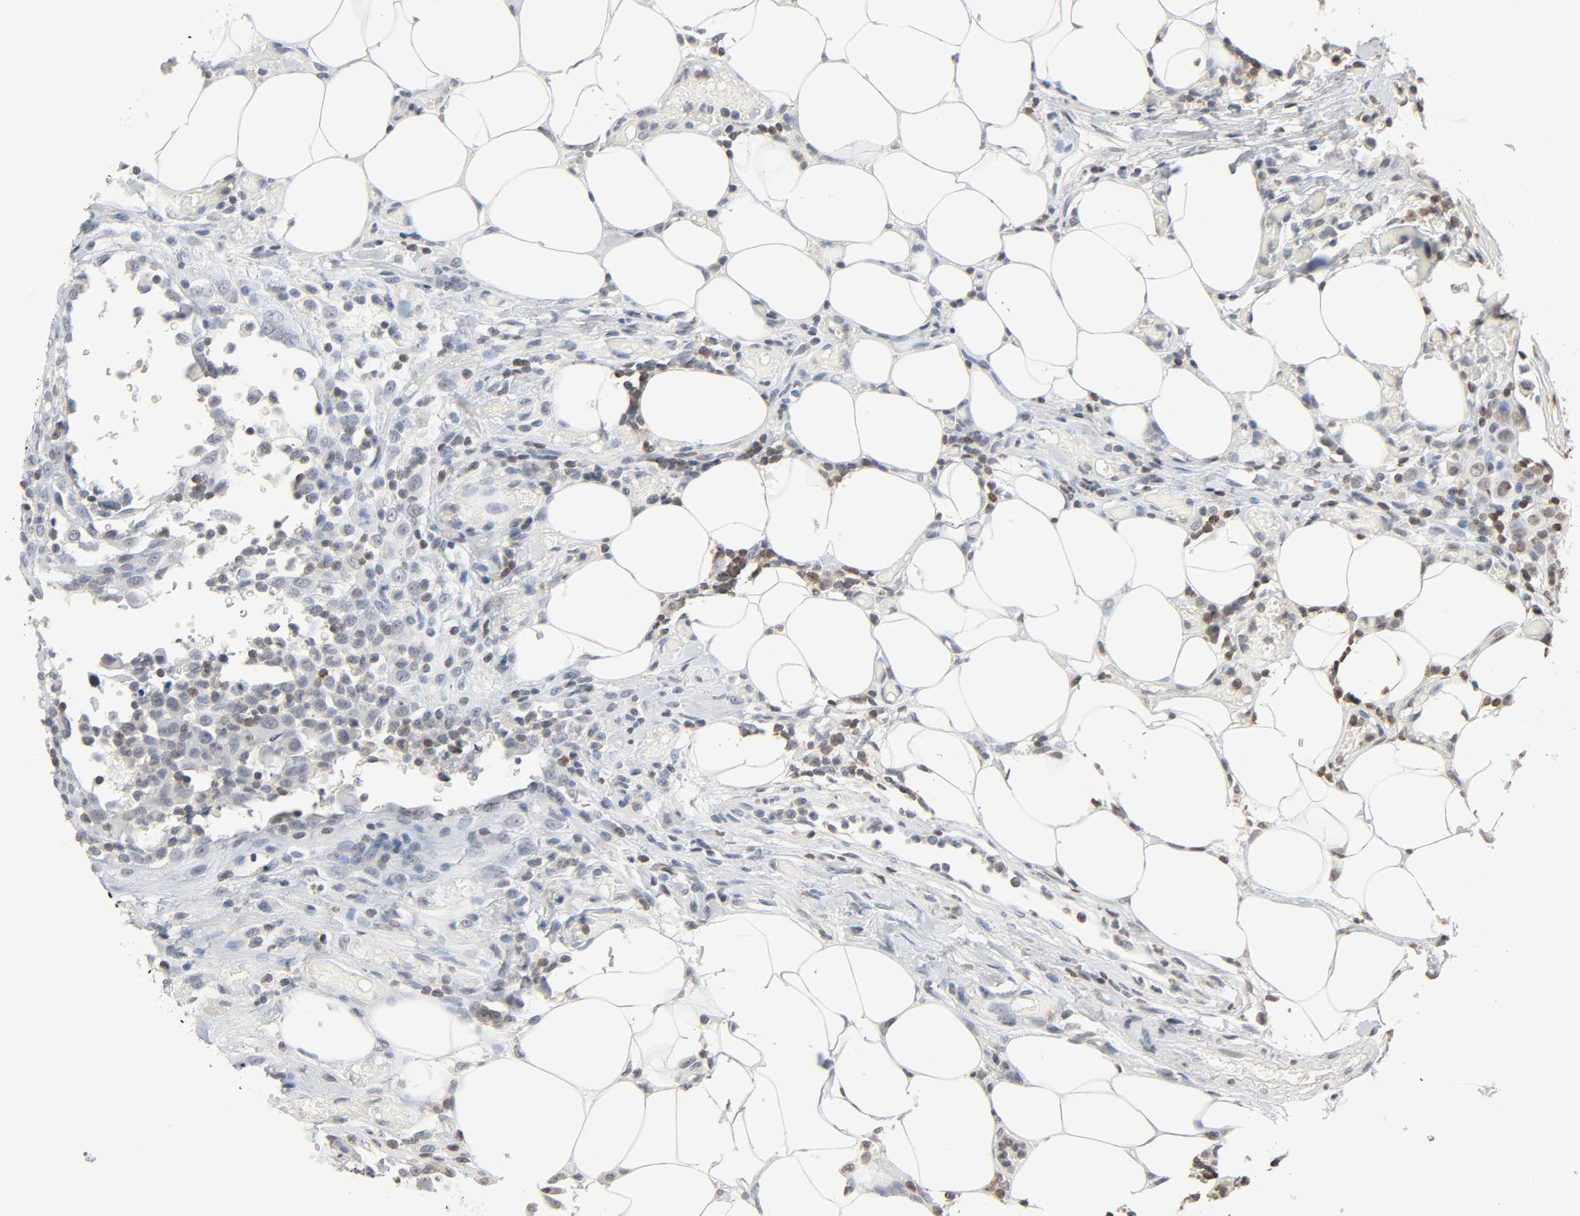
{"staining": {"intensity": "negative", "quantity": "none", "location": "none"}, "tissue": "colorectal cancer", "cell_type": "Tumor cells", "image_type": "cancer", "snomed": [{"axis": "morphology", "description": "Adenocarcinoma, NOS"}, {"axis": "topography", "description": "Colon"}], "caption": "DAB immunohistochemical staining of human colorectal adenocarcinoma shows no significant expression in tumor cells.", "gene": "STK4", "patient": {"sex": "female", "age": 86}}